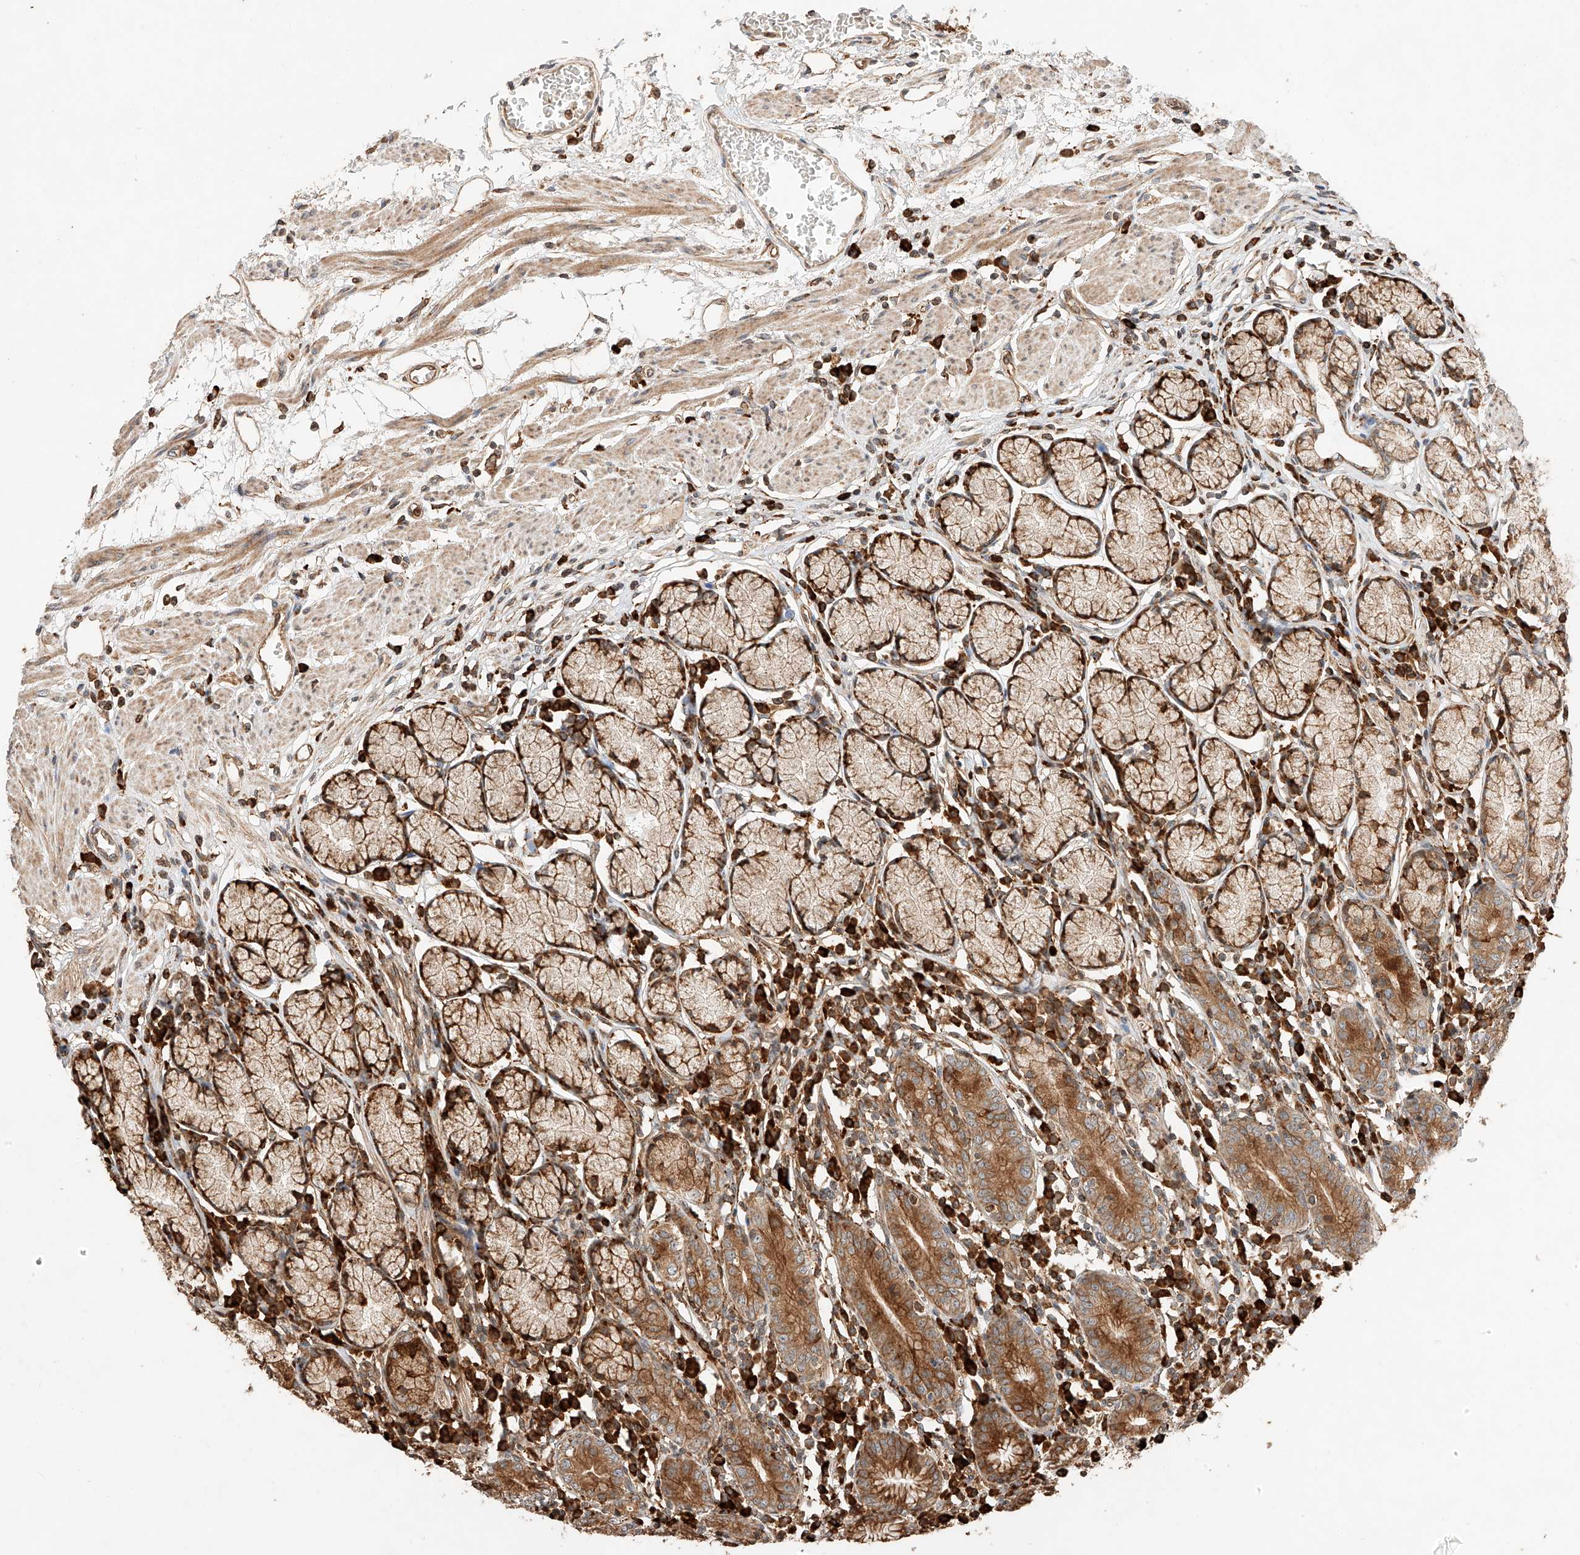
{"staining": {"intensity": "strong", "quantity": ">75%", "location": "cytoplasmic/membranous"}, "tissue": "stomach", "cell_type": "Glandular cells", "image_type": "normal", "snomed": [{"axis": "morphology", "description": "Normal tissue, NOS"}, {"axis": "topography", "description": "Stomach"}], "caption": "High-power microscopy captured an immunohistochemistry (IHC) photomicrograph of normal stomach, revealing strong cytoplasmic/membranous staining in approximately >75% of glandular cells. (Stains: DAB in brown, nuclei in blue, Microscopy: brightfield microscopy at high magnification).", "gene": "ZNF84", "patient": {"sex": "male", "age": 55}}